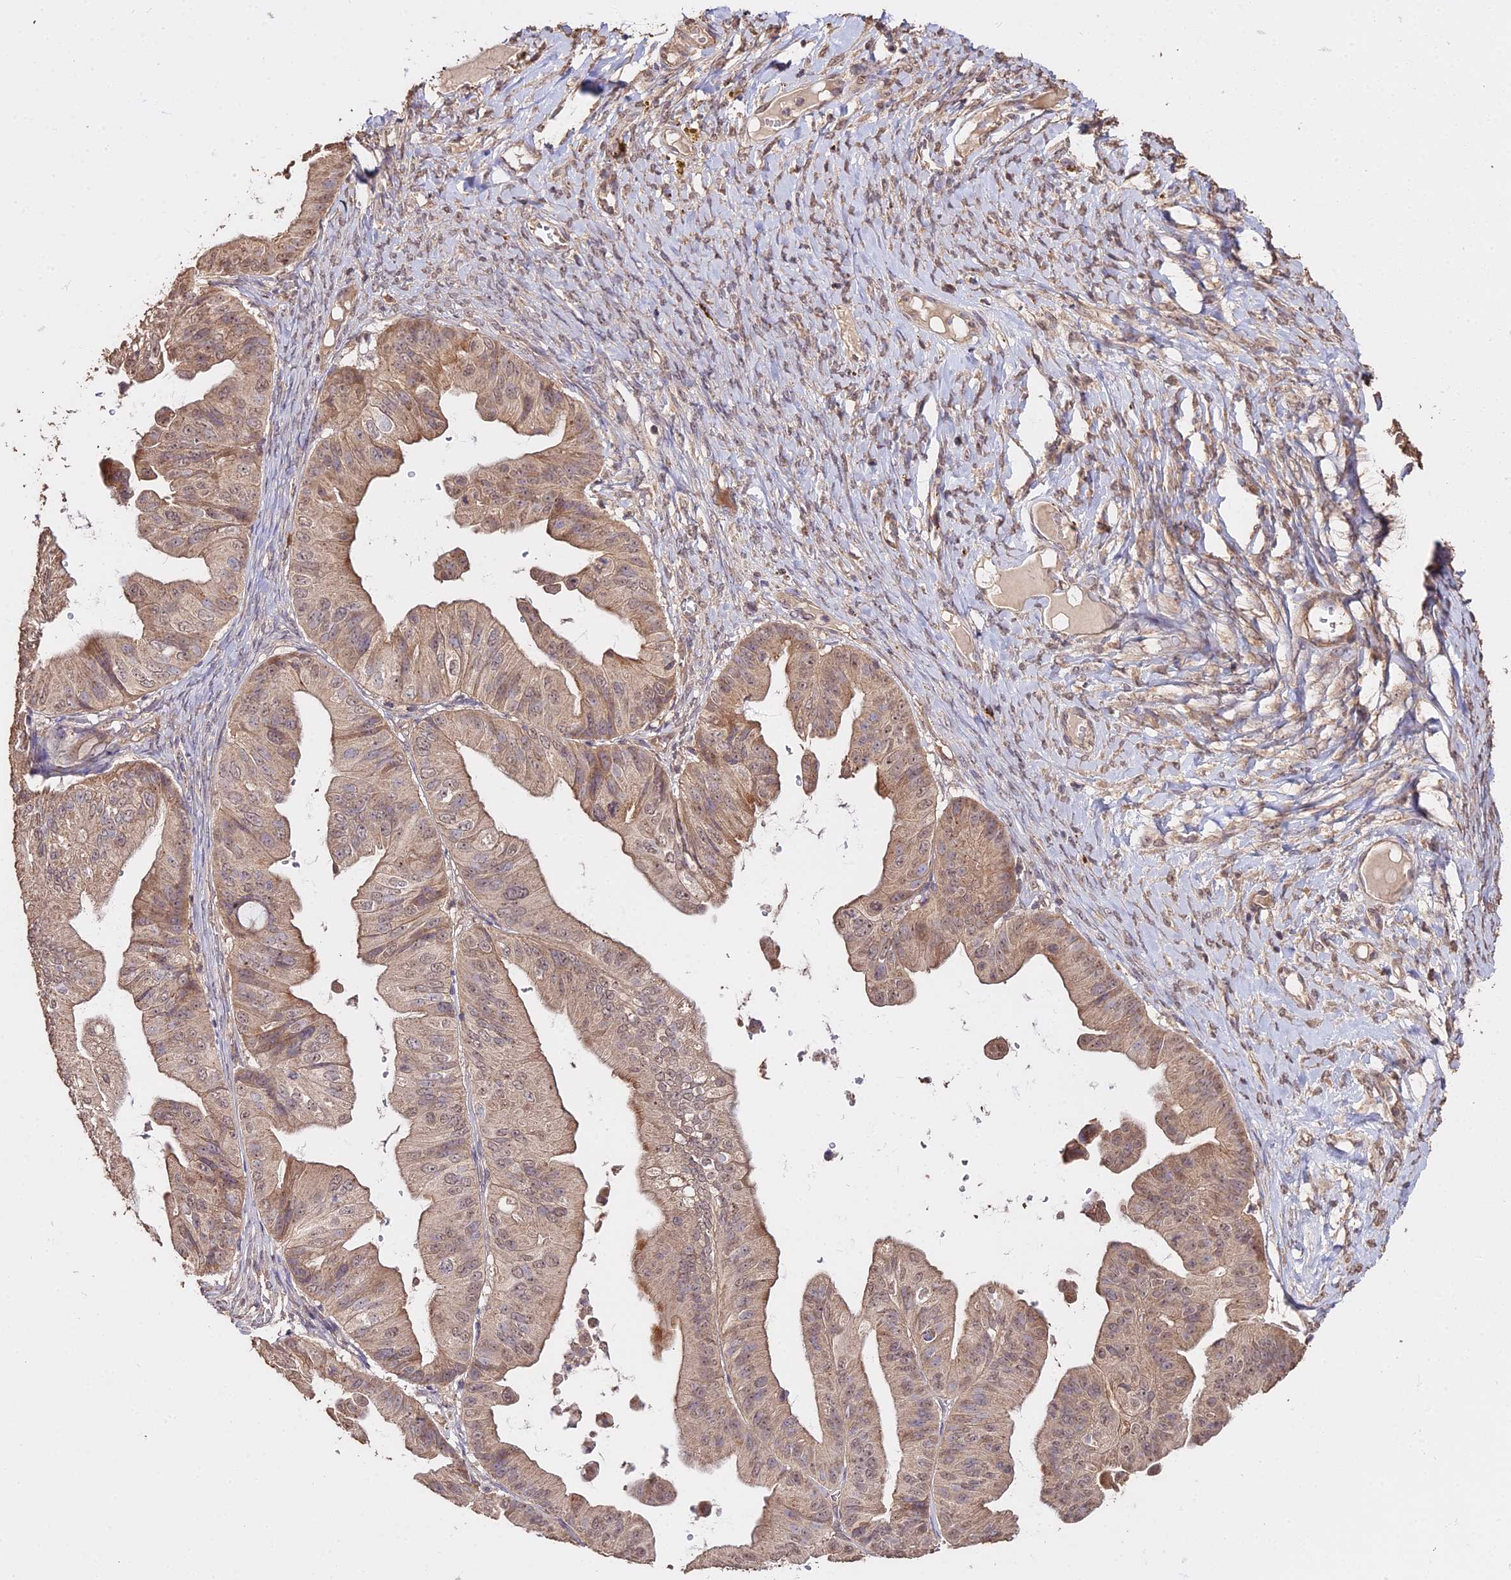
{"staining": {"intensity": "moderate", "quantity": ">75%", "location": "cytoplasmic/membranous,nuclear"}, "tissue": "ovarian cancer", "cell_type": "Tumor cells", "image_type": "cancer", "snomed": [{"axis": "morphology", "description": "Cystadenocarcinoma, mucinous, NOS"}, {"axis": "topography", "description": "Ovary"}], "caption": "This is a histology image of IHC staining of ovarian mucinous cystadenocarcinoma, which shows moderate expression in the cytoplasmic/membranous and nuclear of tumor cells.", "gene": "METTL13", "patient": {"sex": "female", "age": 61}}